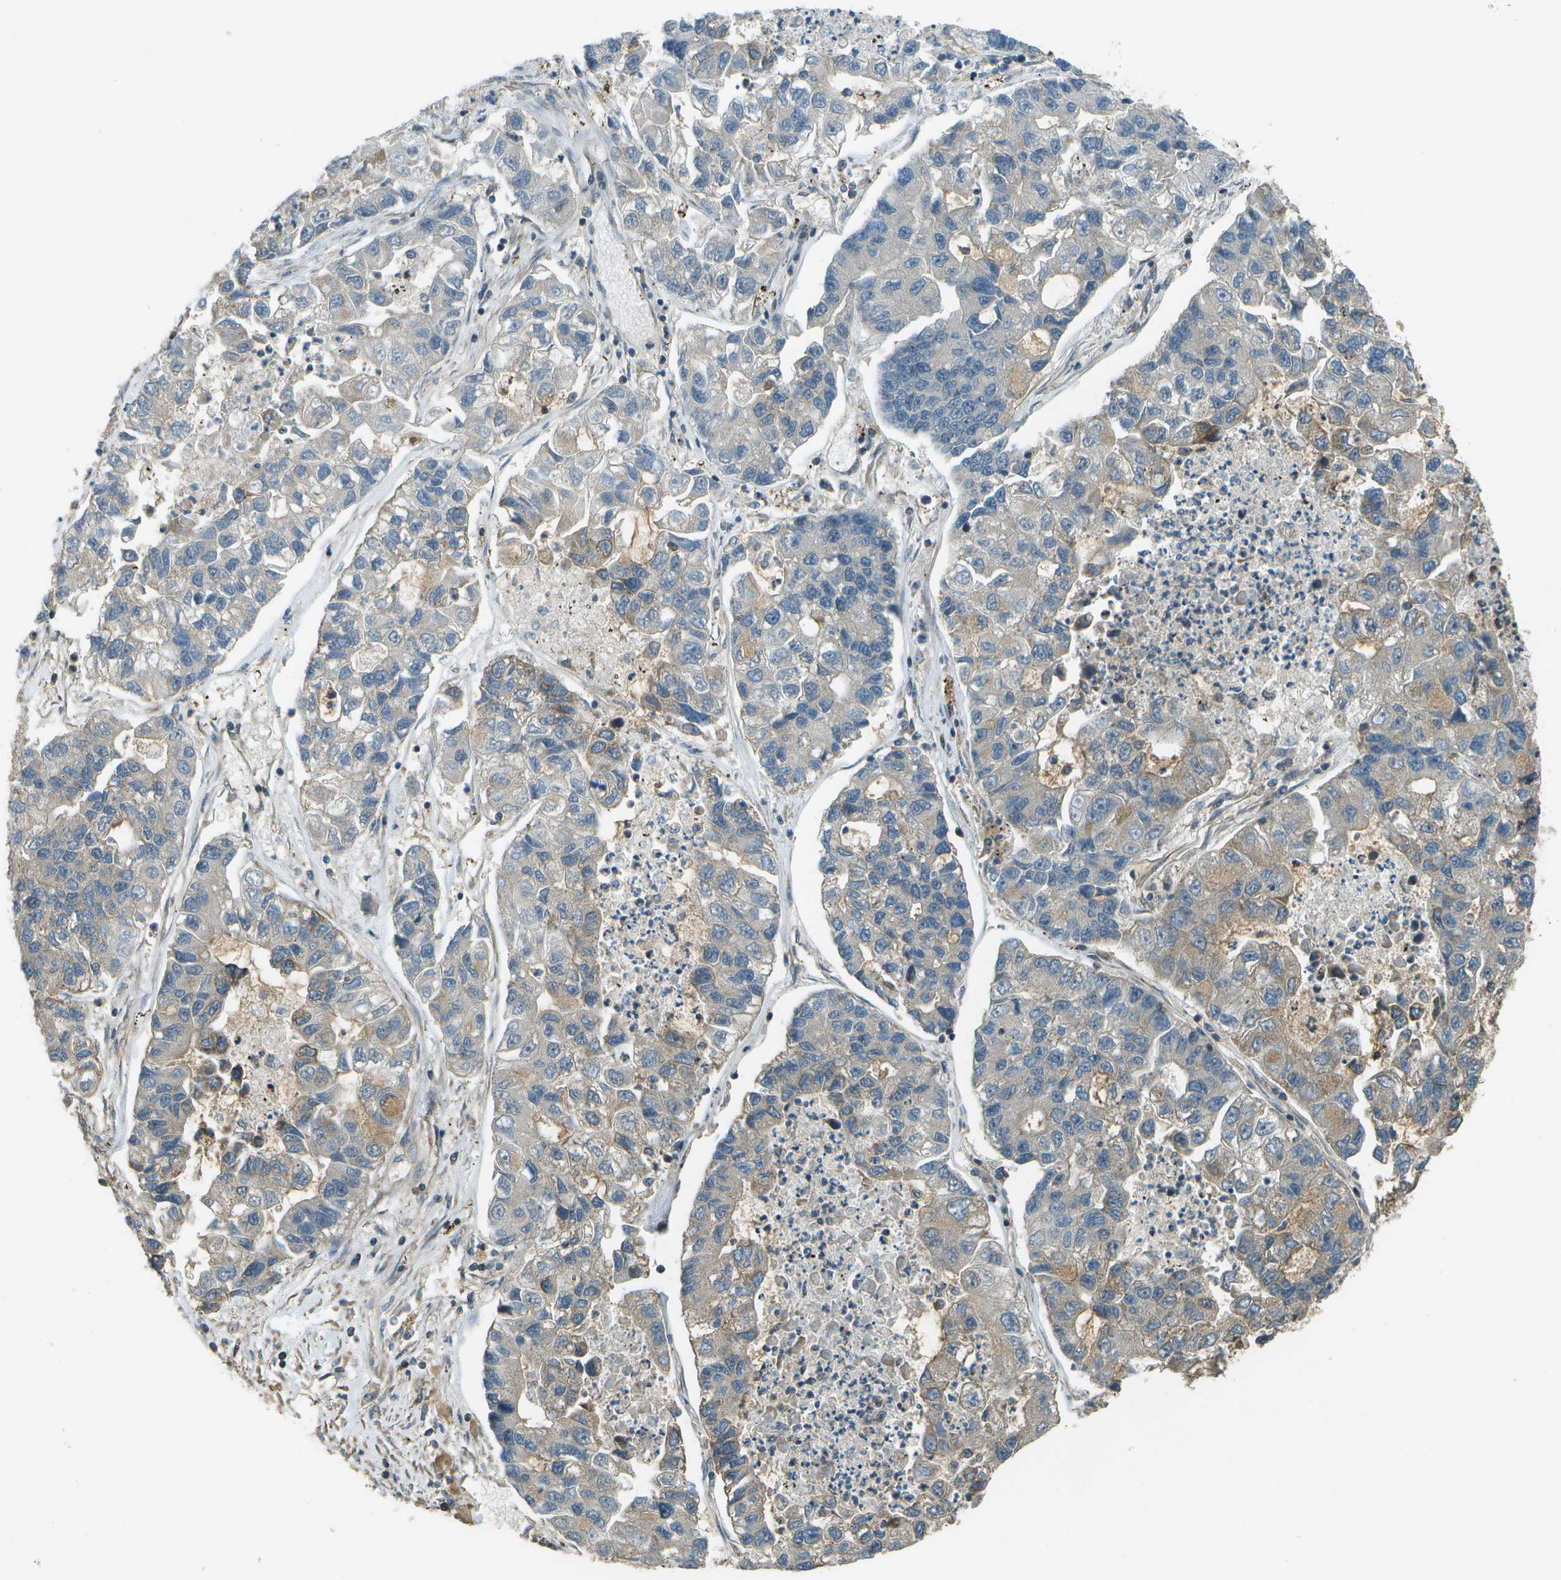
{"staining": {"intensity": "weak", "quantity": "<25%", "location": "cytoplasmic/membranous"}, "tissue": "lung cancer", "cell_type": "Tumor cells", "image_type": "cancer", "snomed": [{"axis": "morphology", "description": "Adenocarcinoma, NOS"}, {"axis": "topography", "description": "Lung"}], "caption": "Immunohistochemistry image of adenocarcinoma (lung) stained for a protein (brown), which shows no staining in tumor cells.", "gene": "PLPBP", "patient": {"sex": "female", "age": 51}}